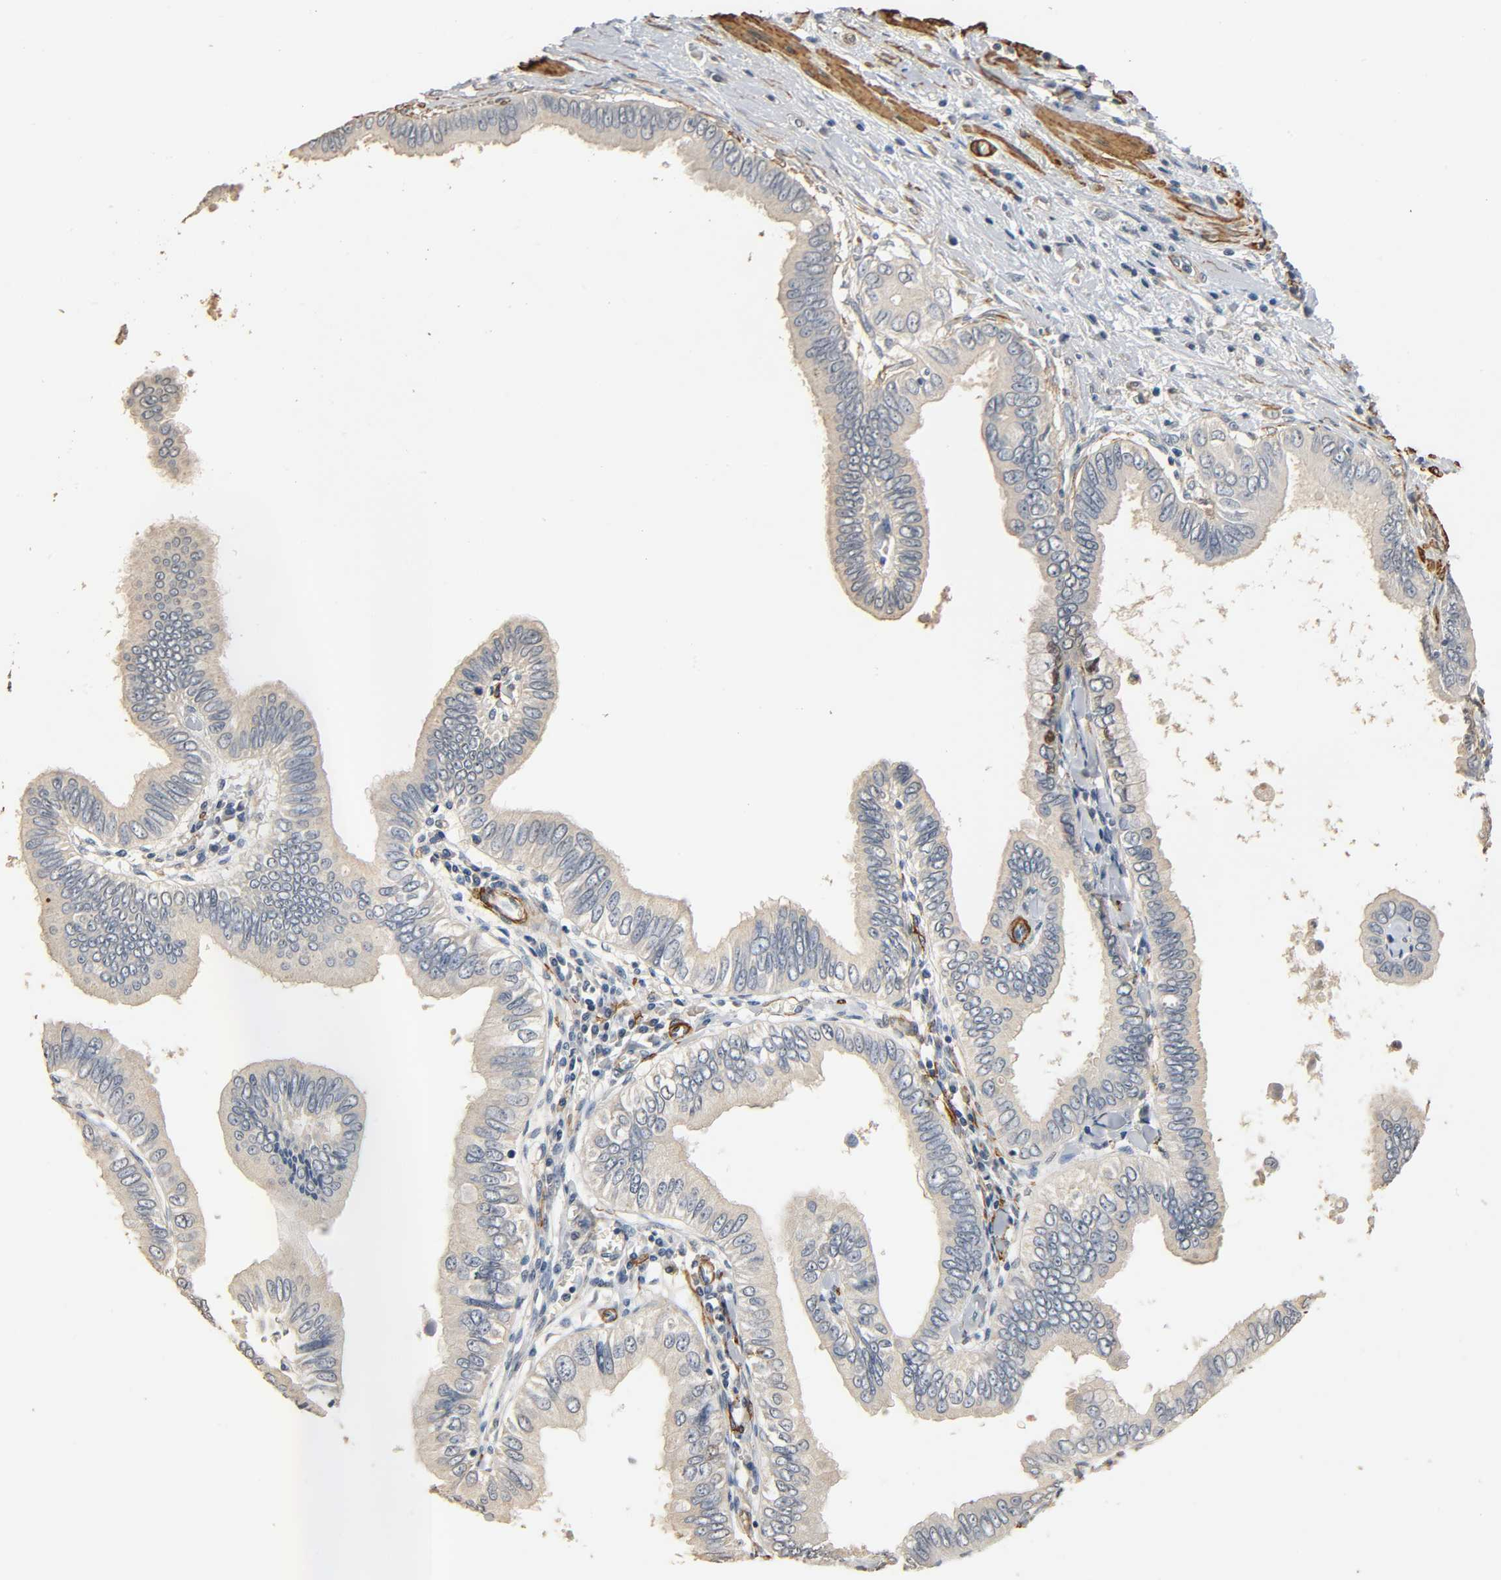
{"staining": {"intensity": "weak", "quantity": ">75%", "location": "cytoplasmic/membranous"}, "tissue": "pancreatic cancer", "cell_type": "Tumor cells", "image_type": "cancer", "snomed": [{"axis": "morphology", "description": "Normal tissue, NOS"}, {"axis": "topography", "description": "Lymph node"}], "caption": "Pancreatic cancer stained for a protein (brown) exhibits weak cytoplasmic/membranous positive staining in about >75% of tumor cells.", "gene": "GSTA3", "patient": {"sex": "male", "age": 50}}